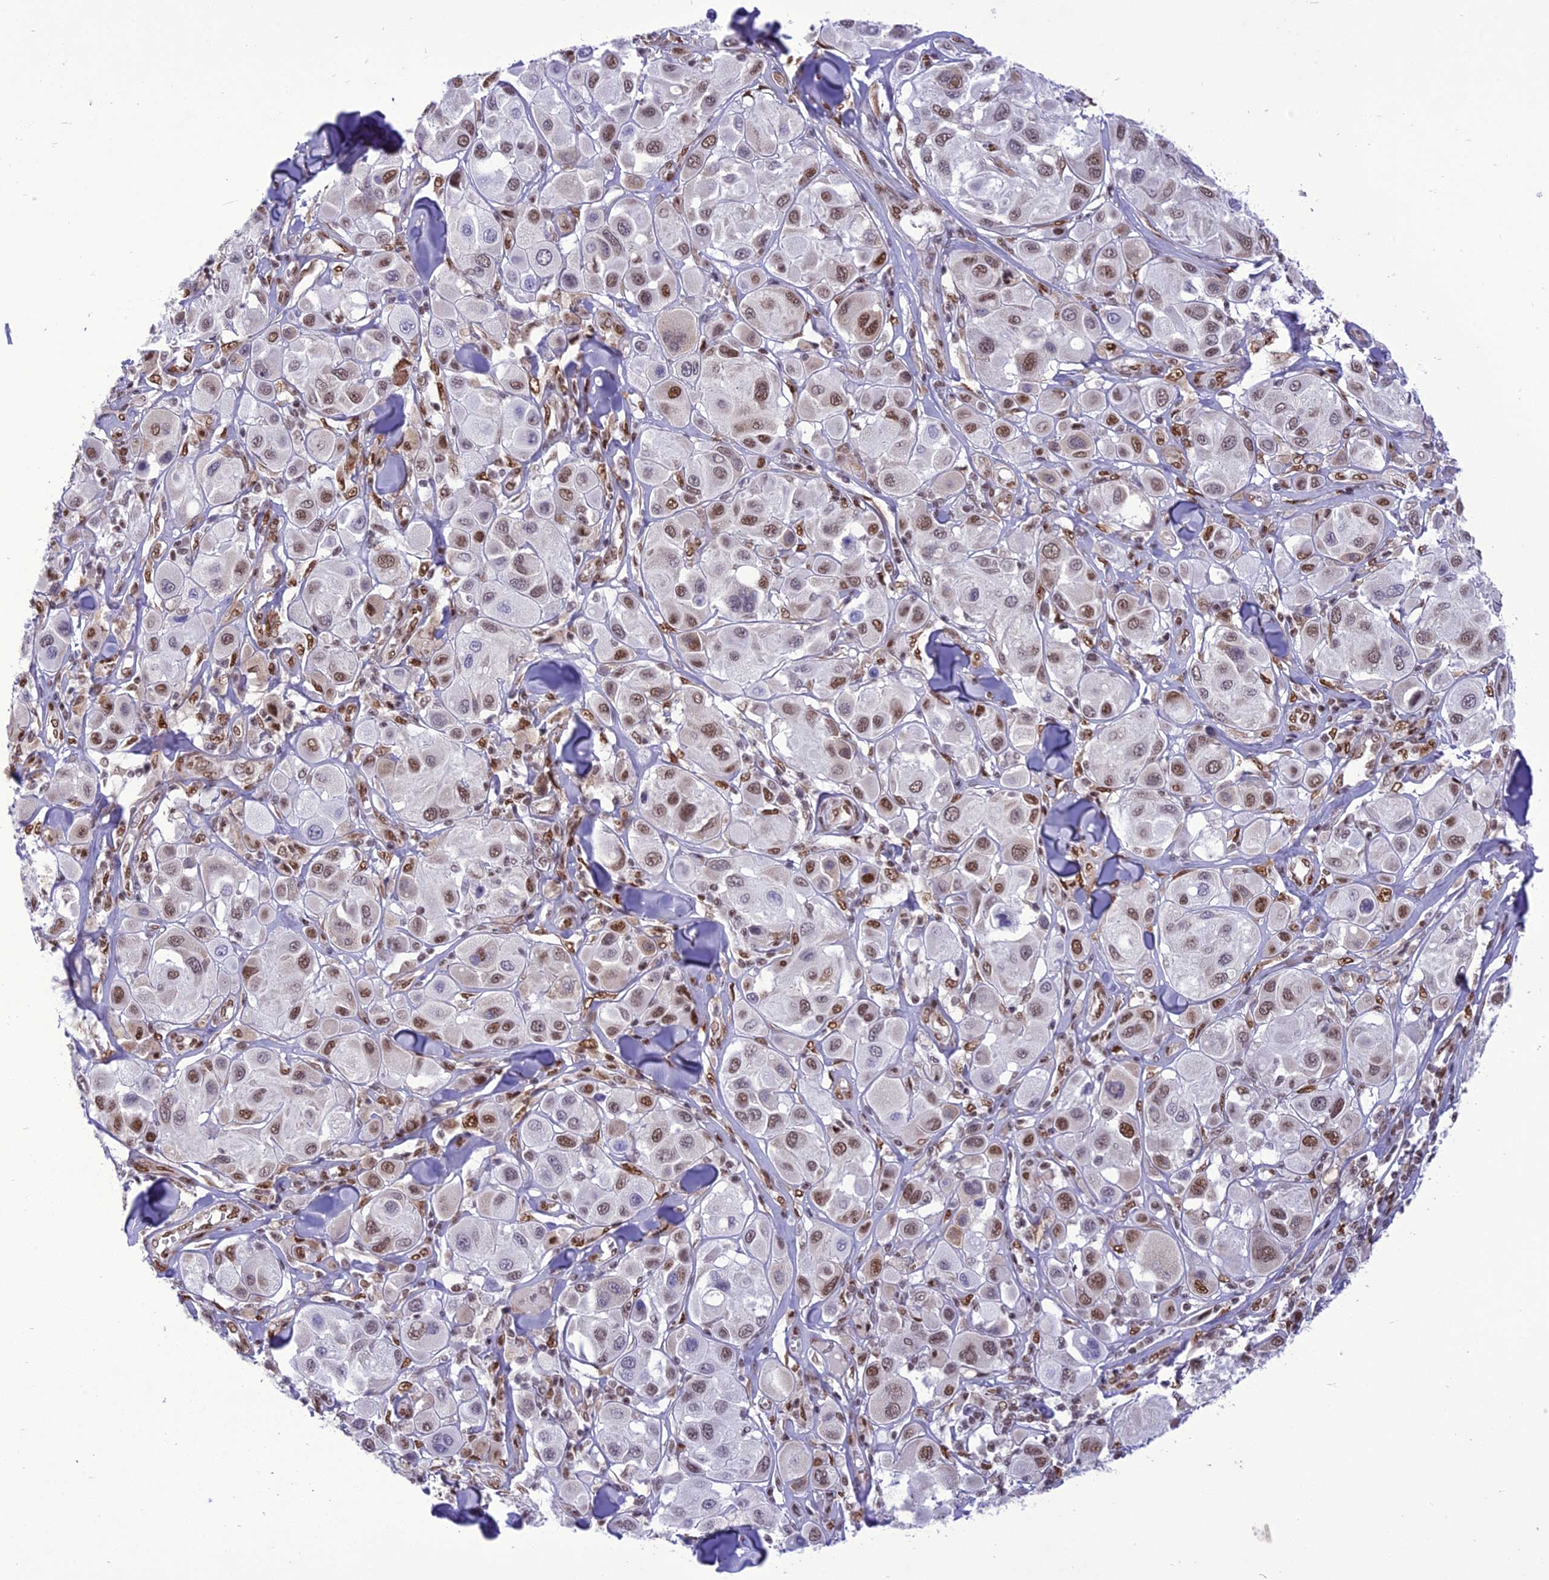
{"staining": {"intensity": "moderate", "quantity": "25%-75%", "location": "nuclear"}, "tissue": "melanoma", "cell_type": "Tumor cells", "image_type": "cancer", "snomed": [{"axis": "morphology", "description": "Malignant melanoma, Metastatic site"}, {"axis": "topography", "description": "Skin"}], "caption": "Immunohistochemical staining of human malignant melanoma (metastatic site) shows moderate nuclear protein positivity in about 25%-75% of tumor cells.", "gene": "DDX1", "patient": {"sex": "male", "age": 41}}